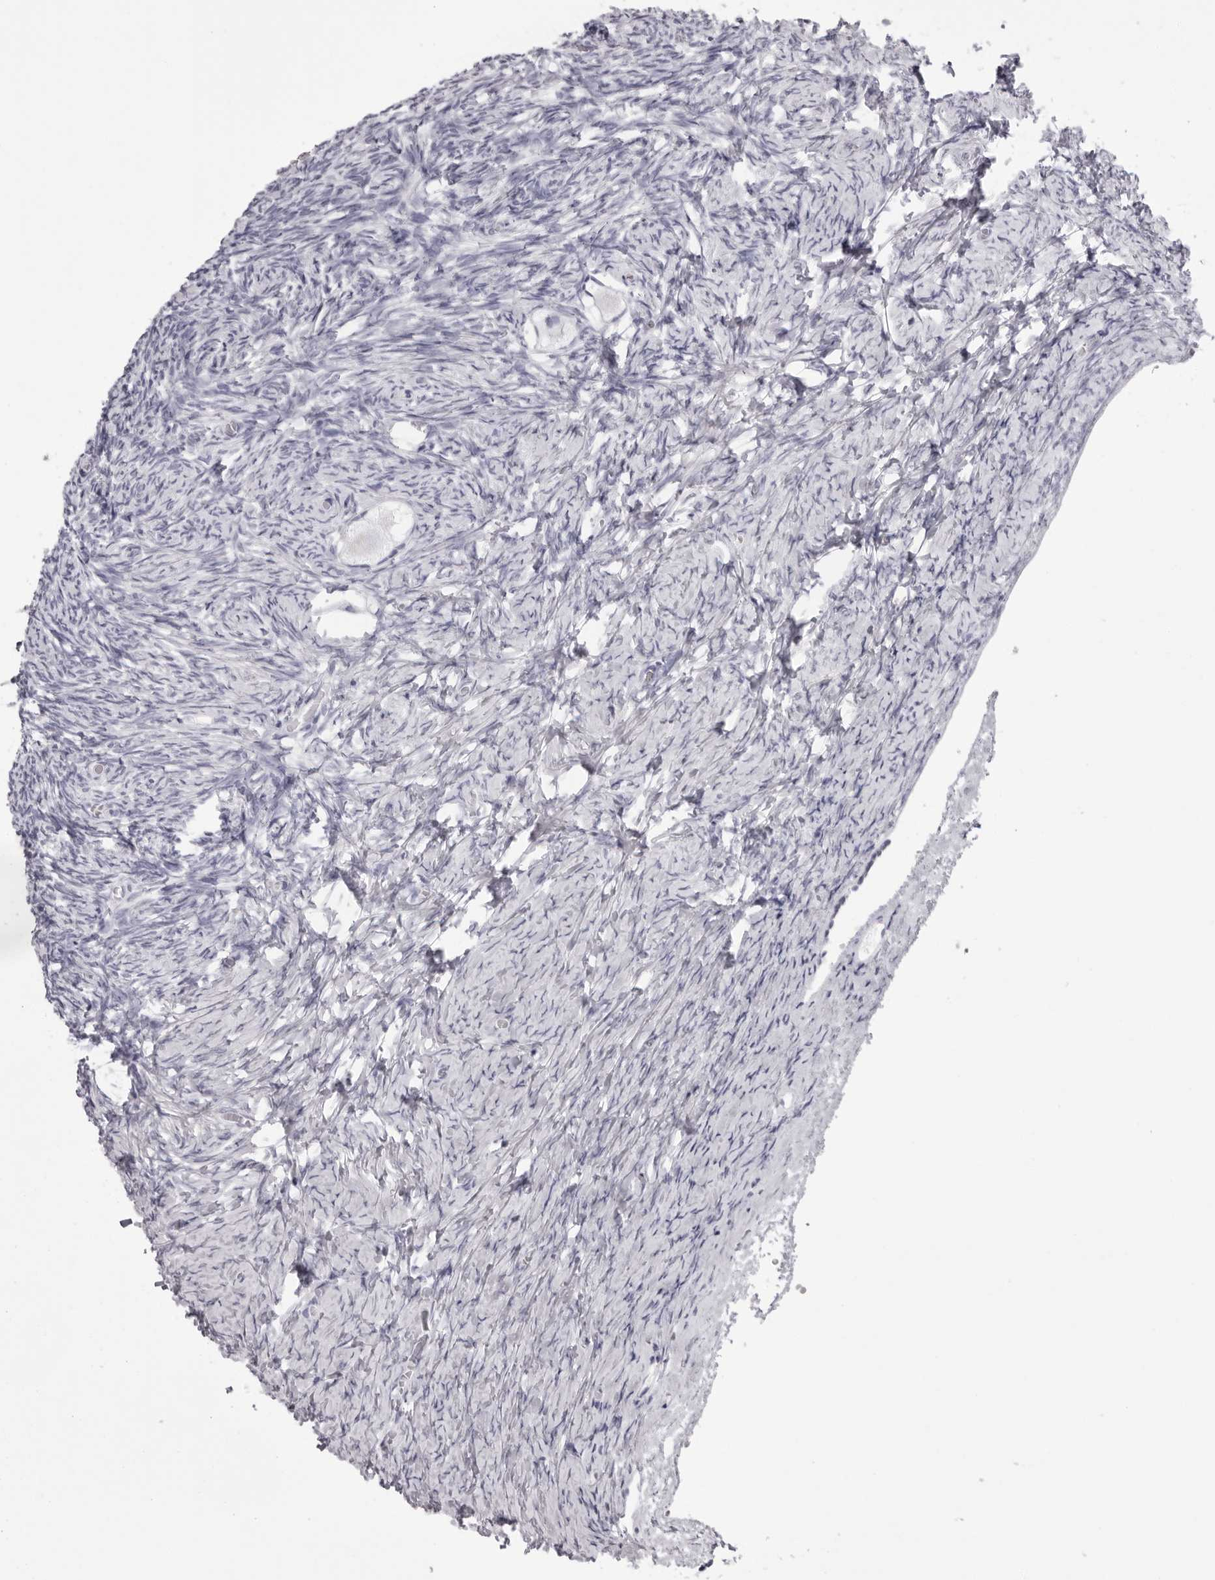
{"staining": {"intensity": "negative", "quantity": "none", "location": "none"}, "tissue": "ovary", "cell_type": "Follicle cells", "image_type": "normal", "snomed": [{"axis": "morphology", "description": "Normal tissue, NOS"}, {"axis": "topography", "description": "Ovary"}], "caption": "Image shows no significant protein staining in follicle cells of unremarkable ovary. (Brightfield microscopy of DAB IHC at high magnification).", "gene": "TMOD4", "patient": {"sex": "female", "age": 27}}